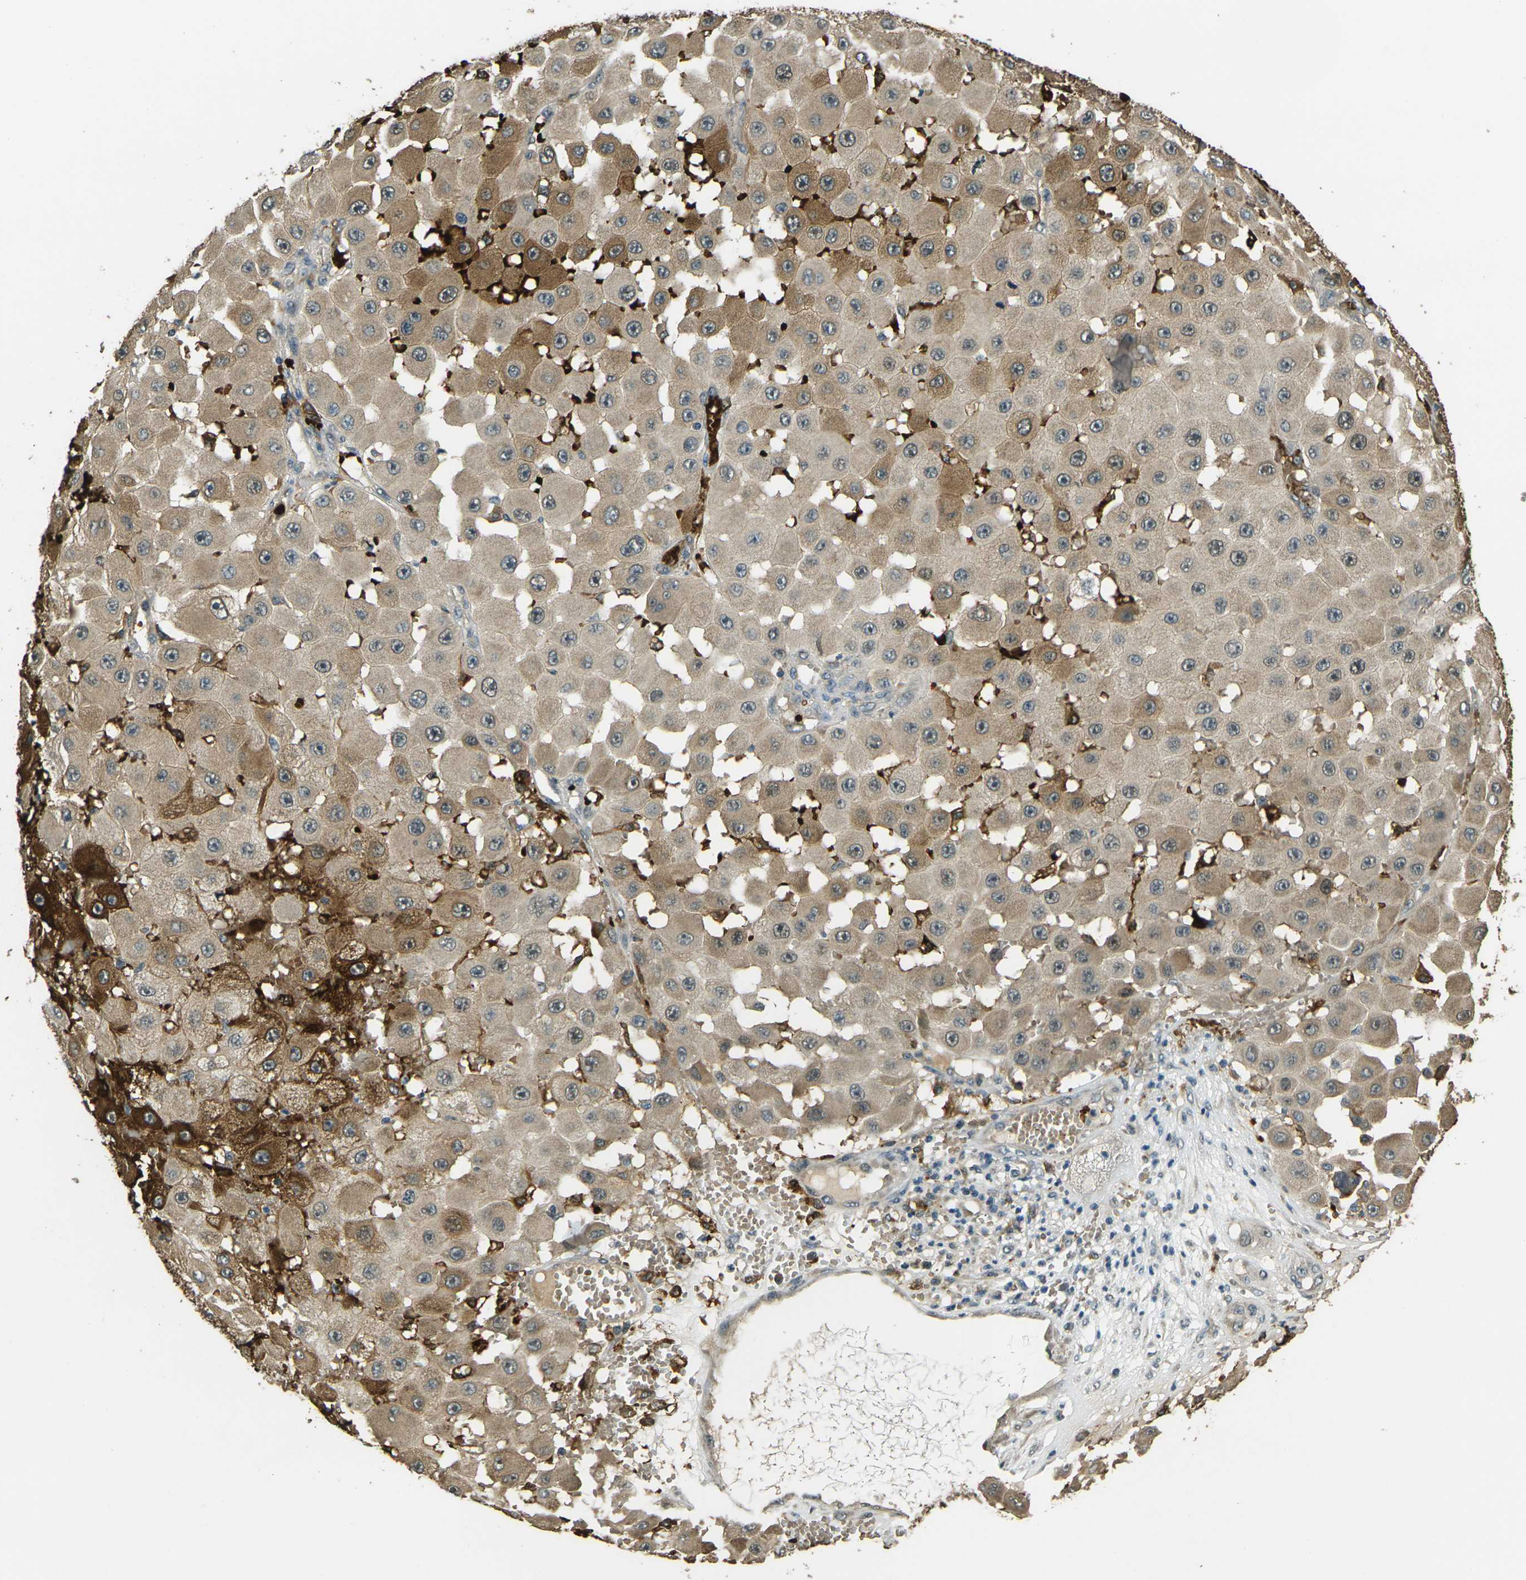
{"staining": {"intensity": "moderate", "quantity": "25%-75%", "location": "cytoplasmic/membranous"}, "tissue": "melanoma", "cell_type": "Tumor cells", "image_type": "cancer", "snomed": [{"axis": "morphology", "description": "Malignant melanoma, NOS"}, {"axis": "topography", "description": "Skin"}], "caption": "IHC (DAB) staining of melanoma reveals moderate cytoplasmic/membranous protein positivity in about 25%-75% of tumor cells. The staining was performed using DAB (3,3'-diaminobenzidine) to visualize the protein expression in brown, while the nuclei were stained in blue with hematoxylin (Magnification: 20x).", "gene": "TOR1A", "patient": {"sex": "female", "age": 81}}